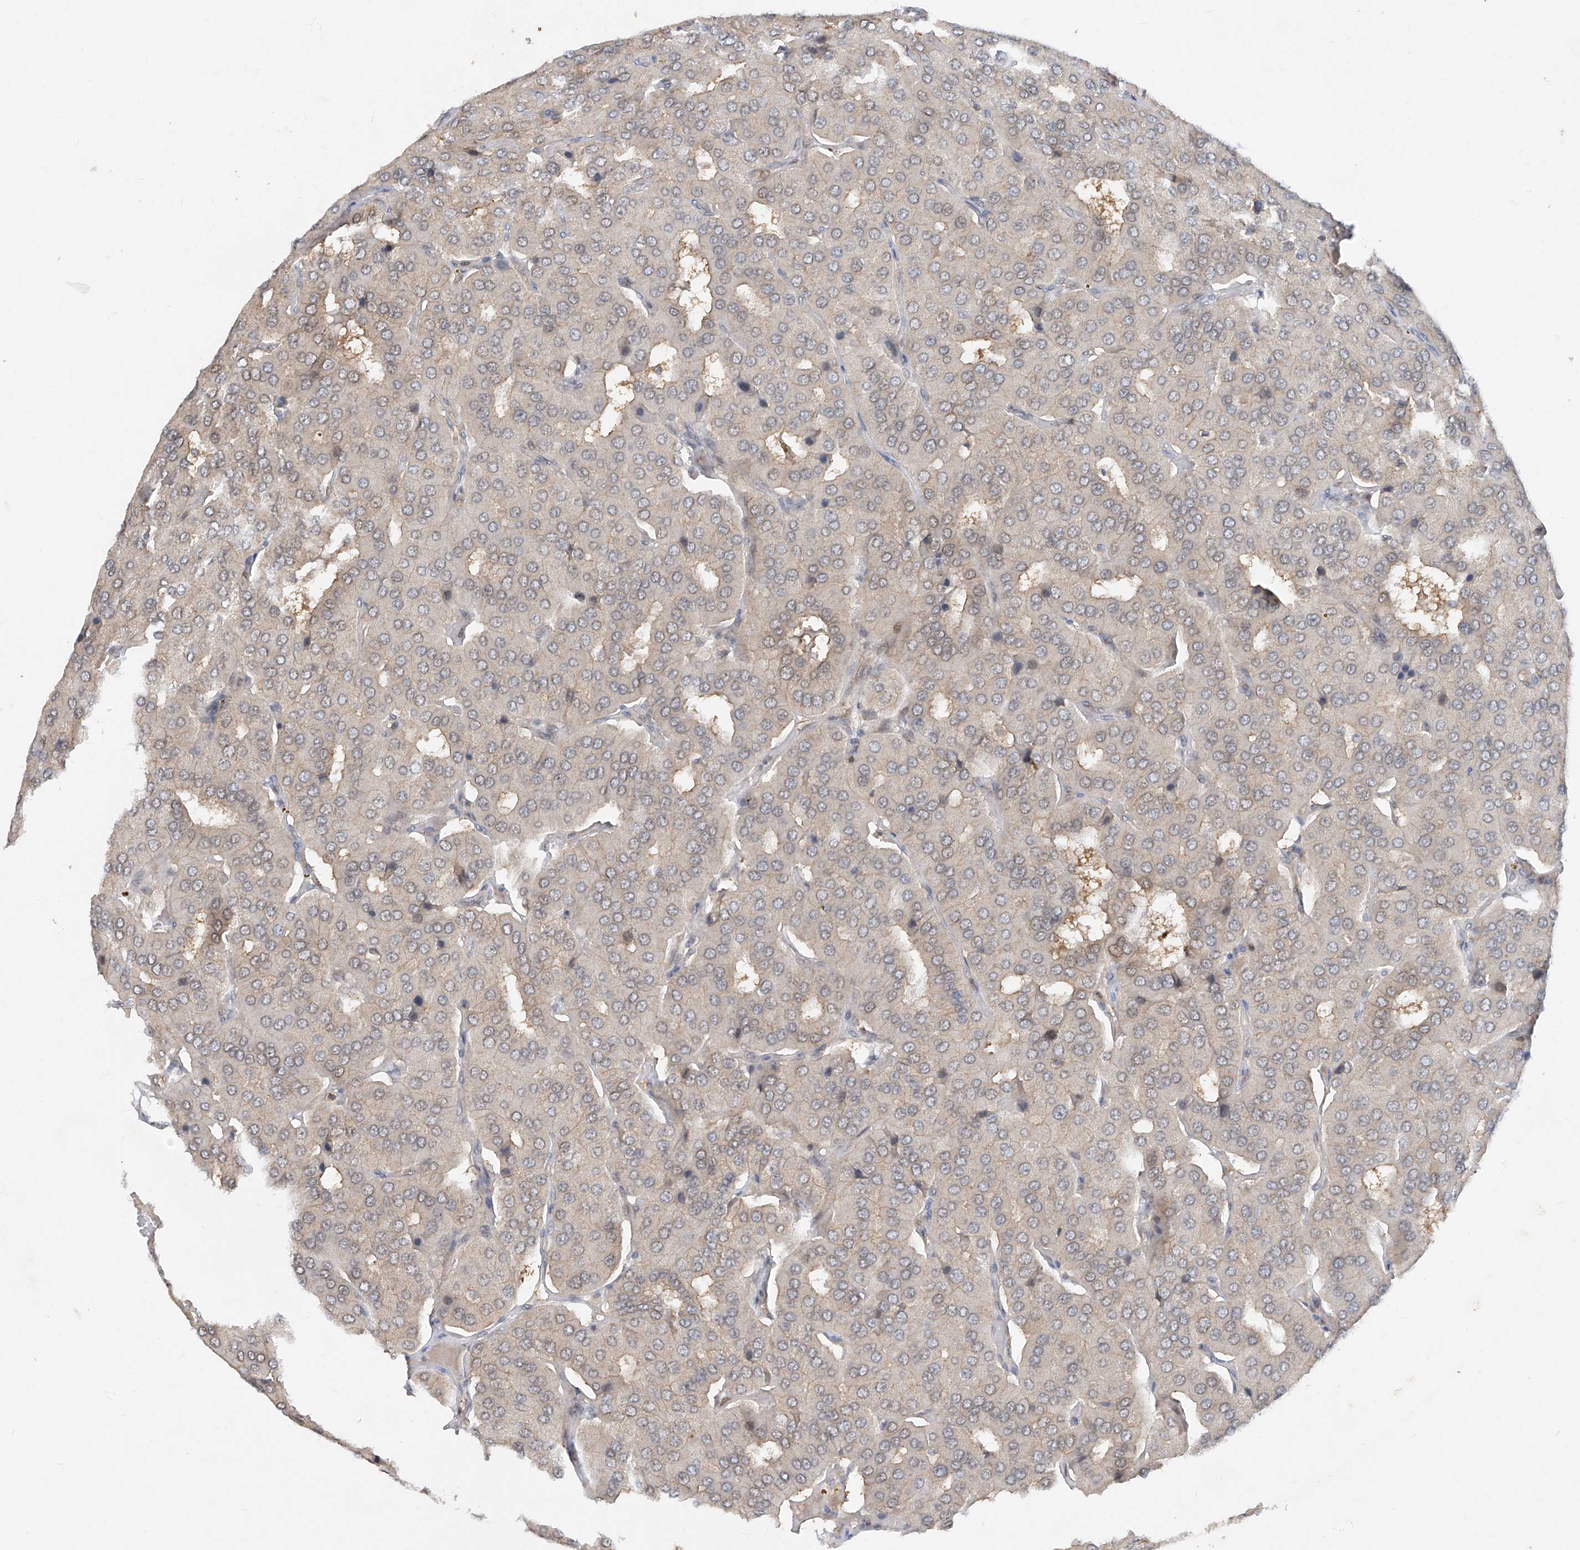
{"staining": {"intensity": "negative", "quantity": "none", "location": "none"}, "tissue": "parathyroid gland", "cell_type": "Glandular cells", "image_type": "normal", "snomed": [{"axis": "morphology", "description": "Normal tissue, NOS"}, {"axis": "morphology", "description": "Adenoma, NOS"}, {"axis": "topography", "description": "Parathyroid gland"}], "caption": "The immunohistochemistry photomicrograph has no significant expression in glandular cells of parathyroid gland. Nuclei are stained in blue.", "gene": "ZNF358", "patient": {"sex": "female", "age": 86}}